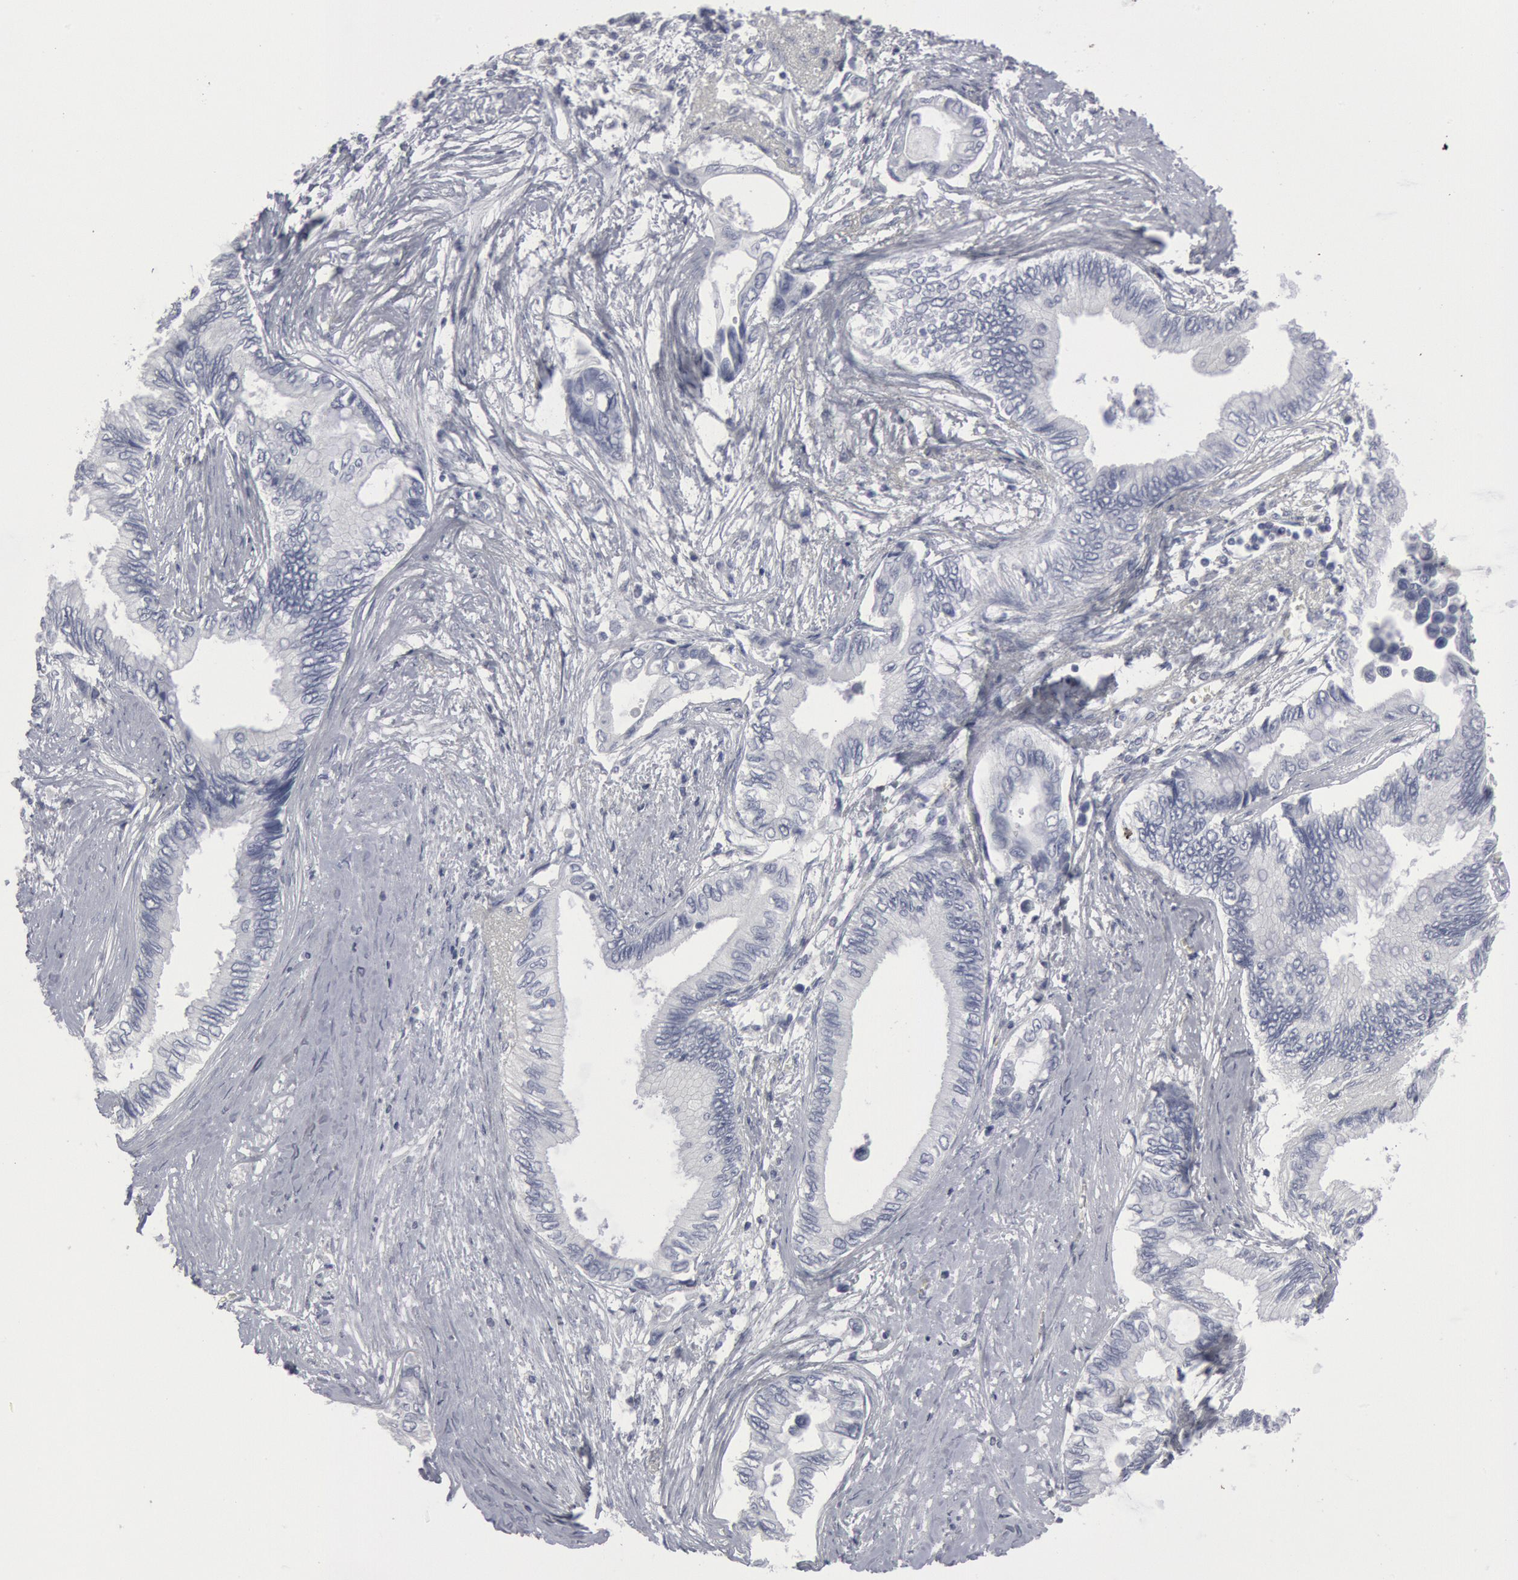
{"staining": {"intensity": "negative", "quantity": "none", "location": "none"}, "tissue": "pancreatic cancer", "cell_type": "Tumor cells", "image_type": "cancer", "snomed": [{"axis": "morphology", "description": "Adenocarcinoma, NOS"}, {"axis": "topography", "description": "Pancreas"}], "caption": "The image shows no staining of tumor cells in pancreatic adenocarcinoma.", "gene": "DMC1", "patient": {"sex": "female", "age": 66}}